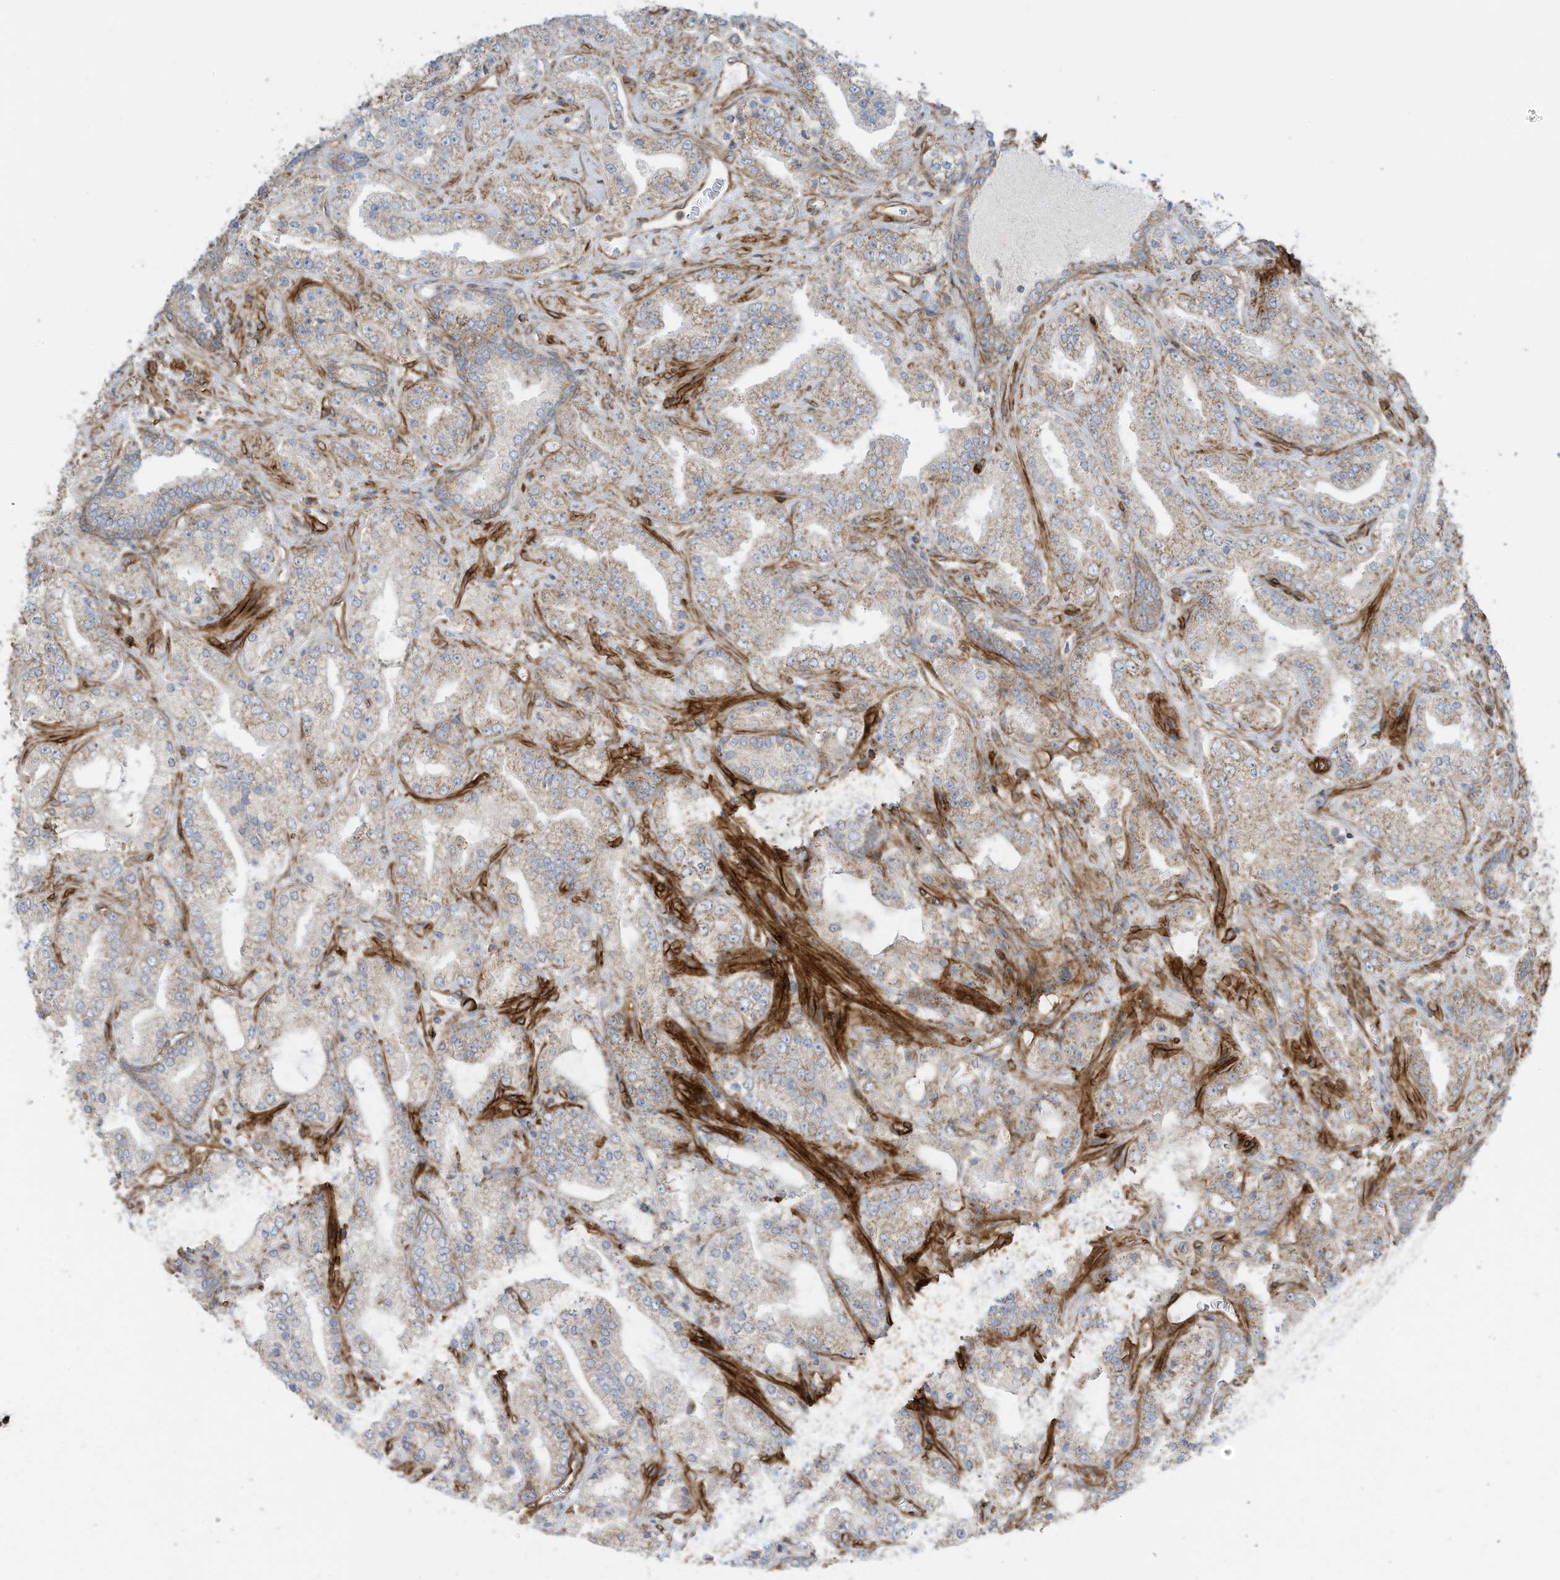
{"staining": {"intensity": "weak", "quantity": ">75%", "location": "cytoplasmic/membranous"}, "tissue": "prostate cancer", "cell_type": "Tumor cells", "image_type": "cancer", "snomed": [{"axis": "morphology", "description": "Adenocarcinoma, High grade"}, {"axis": "topography", "description": "Prostate"}], "caption": "Human high-grade adenocarcinoma (prostate) stained for a protein (brown) exhibits weak cytoplasmic/membranous positive expression in about >75% of tumor cells.", "gene": "ABCB7", "patient": {"sex": "male", "age": 64}}